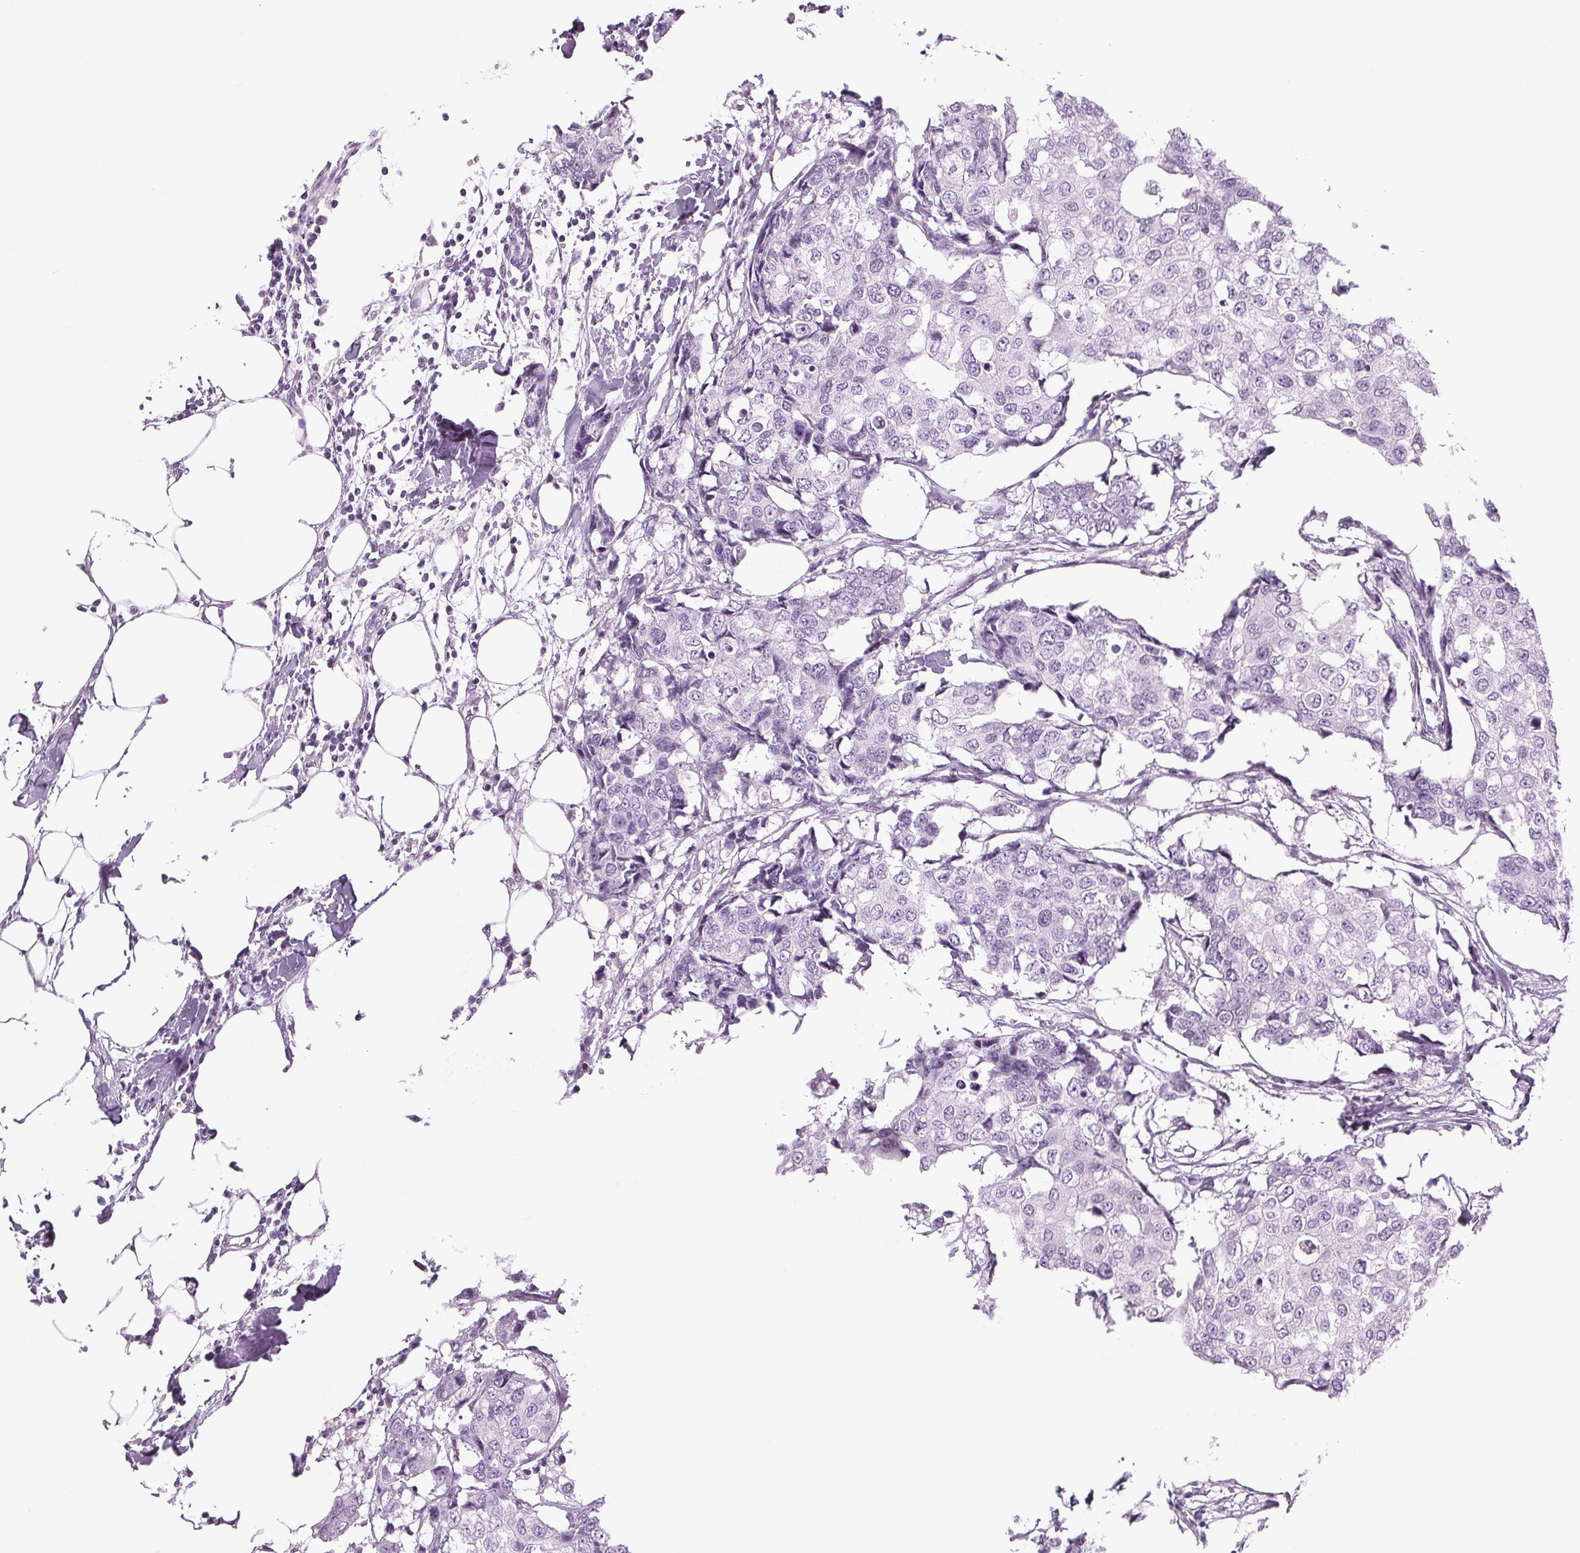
{"staining": {"intensity": "negative", "quantity": "none", "location": "none"}, "tissue": "breast cancer", "cell_type": "Tumor cells", "image_type": "cancer", "snomed": [{"axis": "morphology", "description": "Duct carcinoma"}, {"axis": "topography", "description": "Breast"}], "caption": "Immunohistochemical staining of human breast cancer displays no significant positivity in tumor cells.", "gene": "DNAJC6", "patient": {"sex": "female", "age": 27}}